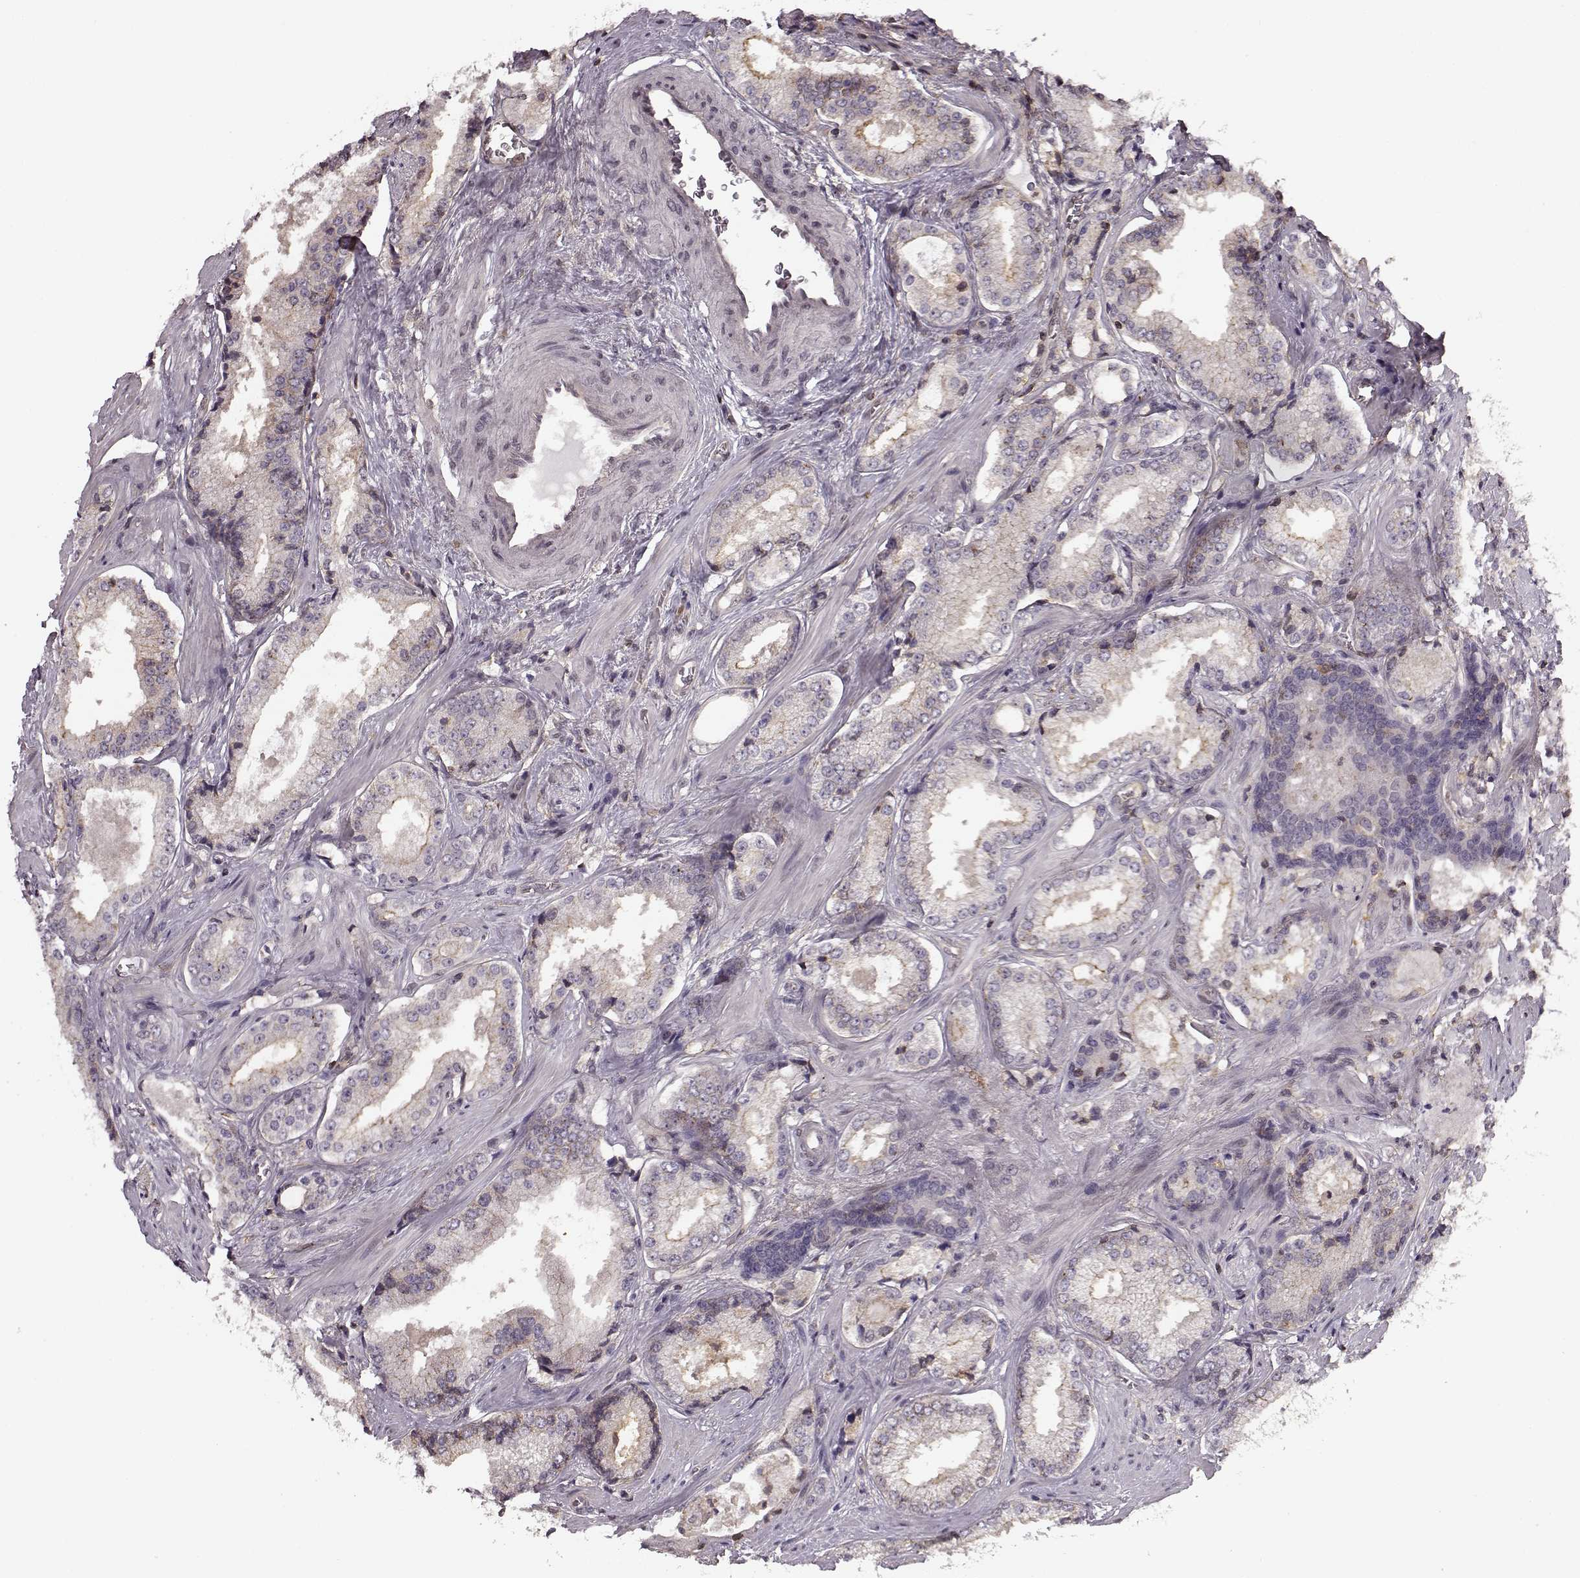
{"staining": {"intensity": "moderate", "quantity": "<25%", "location": "cytoplasmic/membranous"}, "tissue": "prostate cancer", "cell_type": "Tumor cells", "image_type": "cancer", "snomed": [{"axis": "morphology", "description": "Adenocarcinoma, Low grade"}, {"axis": "topography", "description": "Prostate"}], "caption": "This image shows IHC staining of human adenocarcinoma (low-grade) (prostate), with low moderate cytoplasmic/membranous positivity in approximately <25% of tumor cells.", "gene": "MFSD1", "patient": {"sex": "male", "age": 56}}